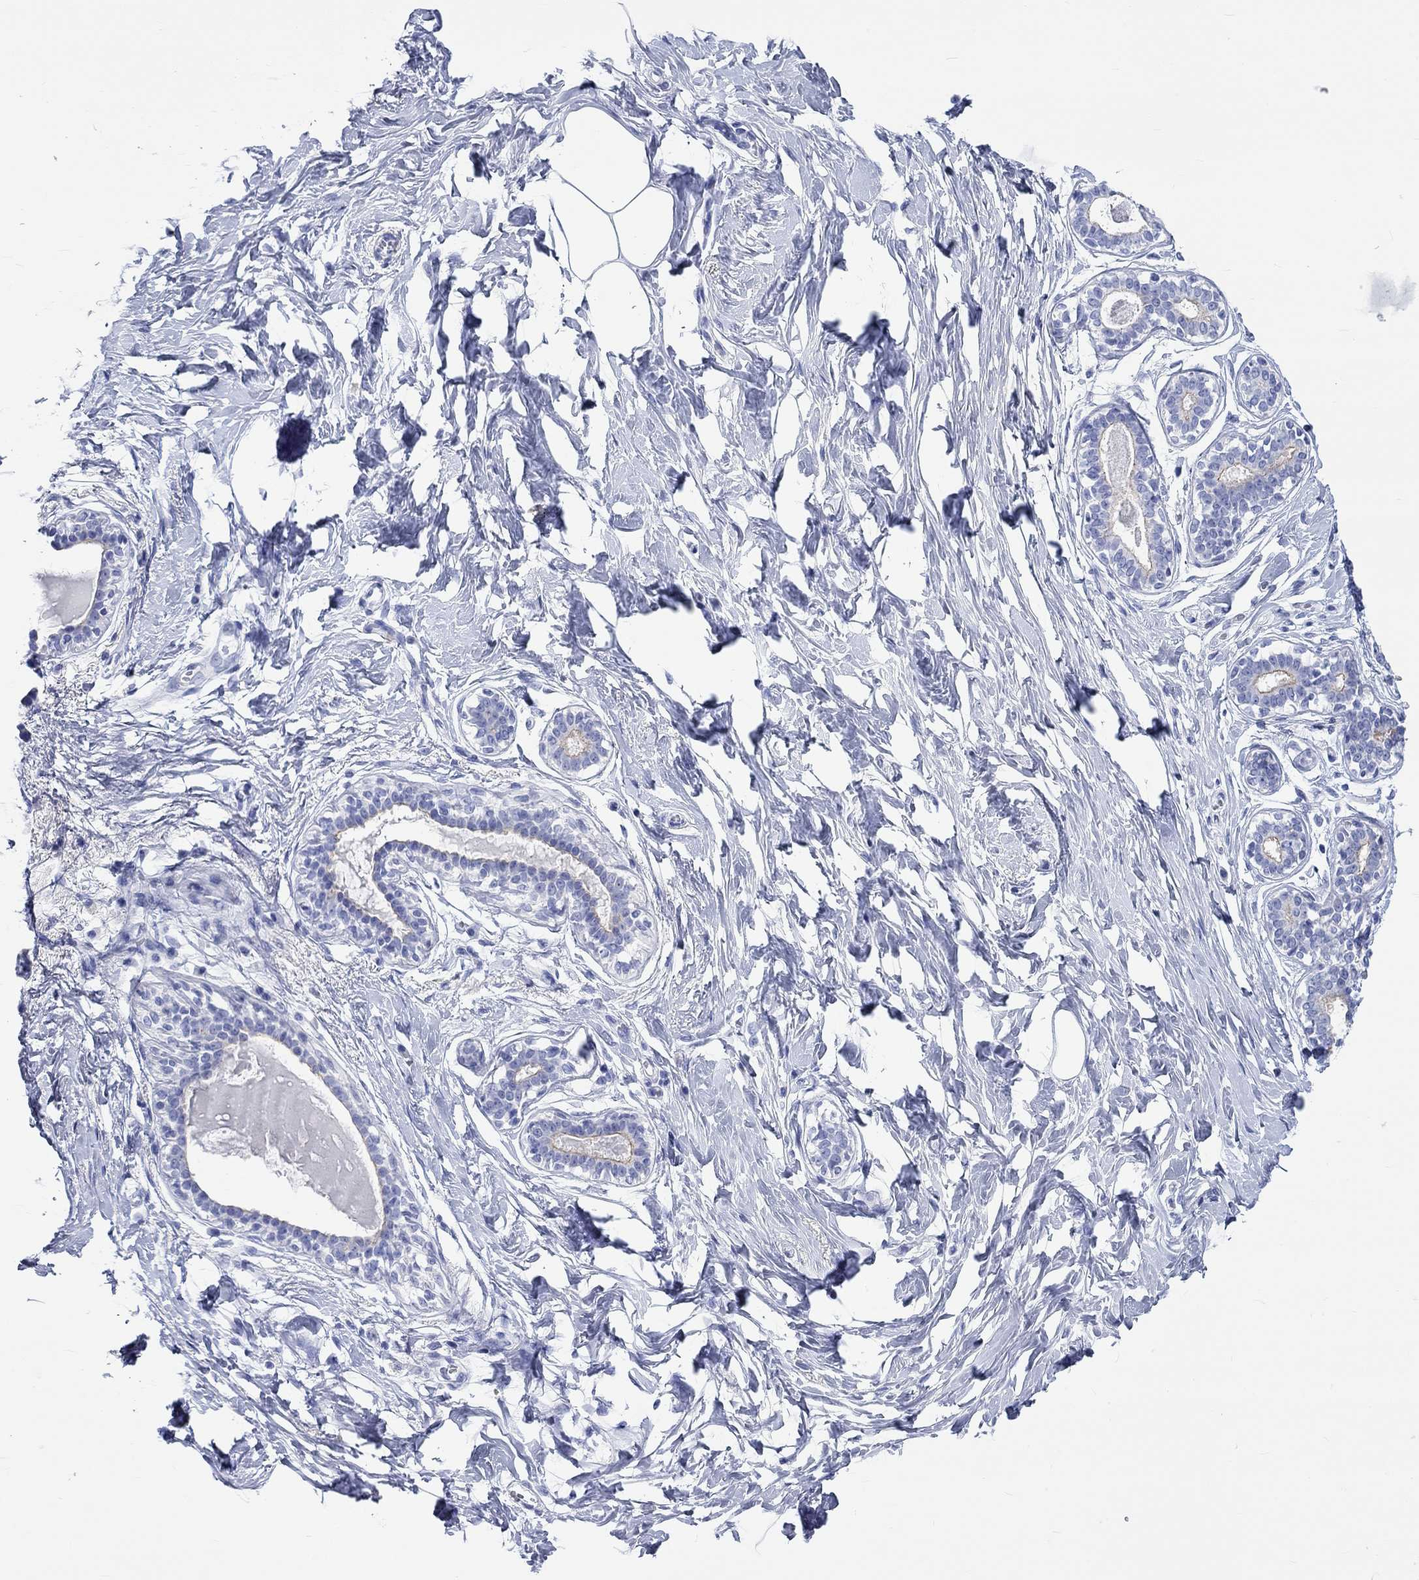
{"staining": {"intensity": "negative", "quantity": "none", "location": "none"}, "tissue": "breast", "cell_type": "Adipocytes", "image_type": "normal", "snomed": [{"axis": "morphology", "description": "Normal tissue, NOS"}, {"axis": "morphology", "description": "Lobular carcinoma, in situ"}, {"axis": "topography", "description": "Breast"}], "caption": "The photomicrograph demonstrates no significant expression in adipocytes of breast.", "gene": "SPATA9", "patient": {"sex": "female", "age": 35}}